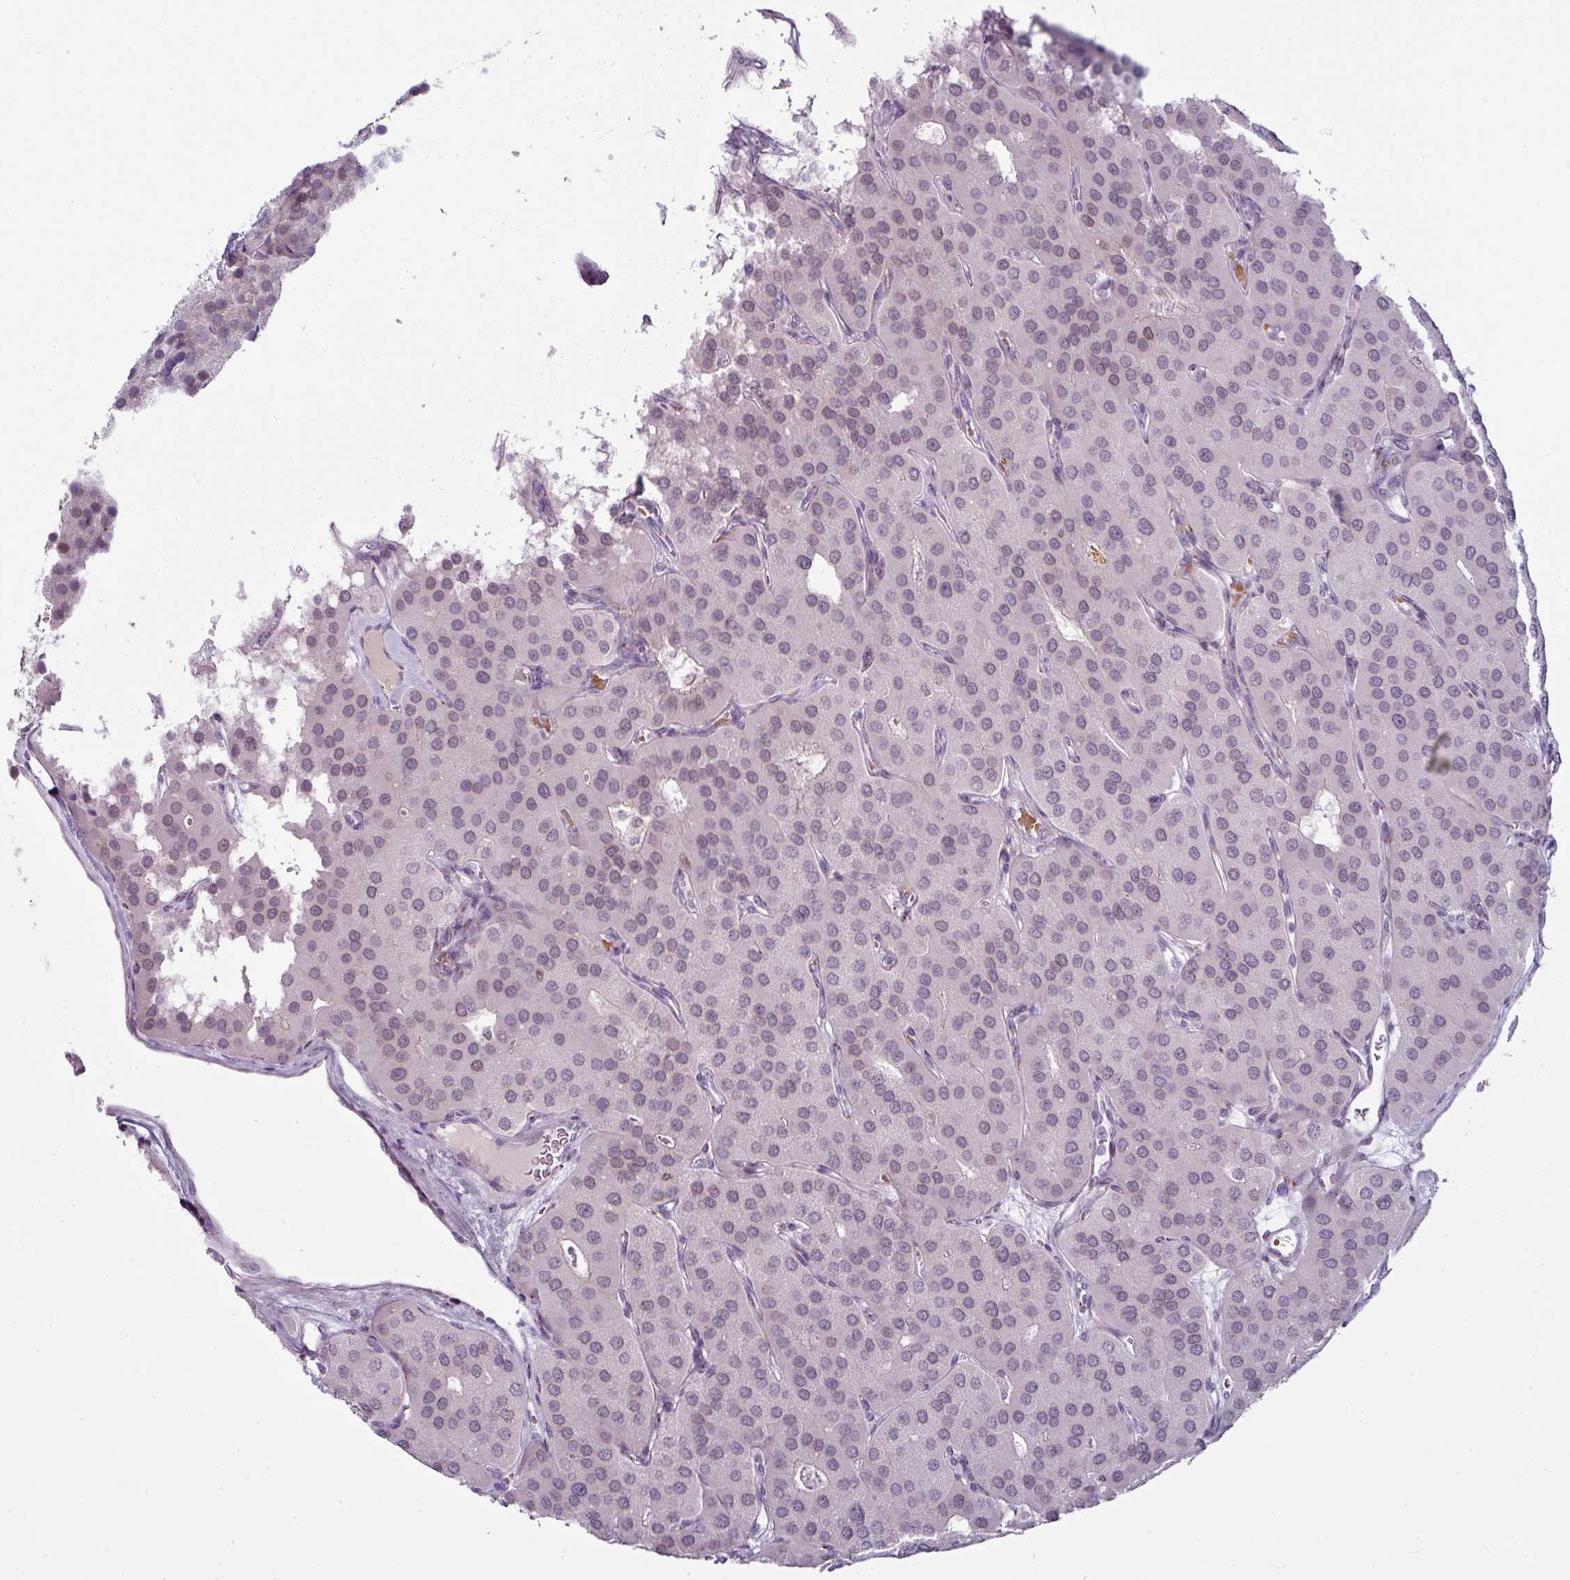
{"staining": {"intensity": "negative", "quantity": "none", "location": "none"}, "tissue": "parathyroid gland", "cell_type": "Glandular cells", "image_type": "normal", "snomed": [{"axis": "morphology", "description": "Normal tissue, NOS"}, {"axis": "morphology", "description": "Adenoma, NOS"}, {"axis": "topography", "description": "Parathyroid gland"}], "caption": "Histopathology image shows no significant protein staining in glandular cells of normal parathyroid gland. (Brightfield microscopy of DAB (3,3'-diaminobenzidine) immunohistochemistry (IHC) at high magnification).", "gene": "SYT8", "patient": {"sex": "female", "age": 86}}